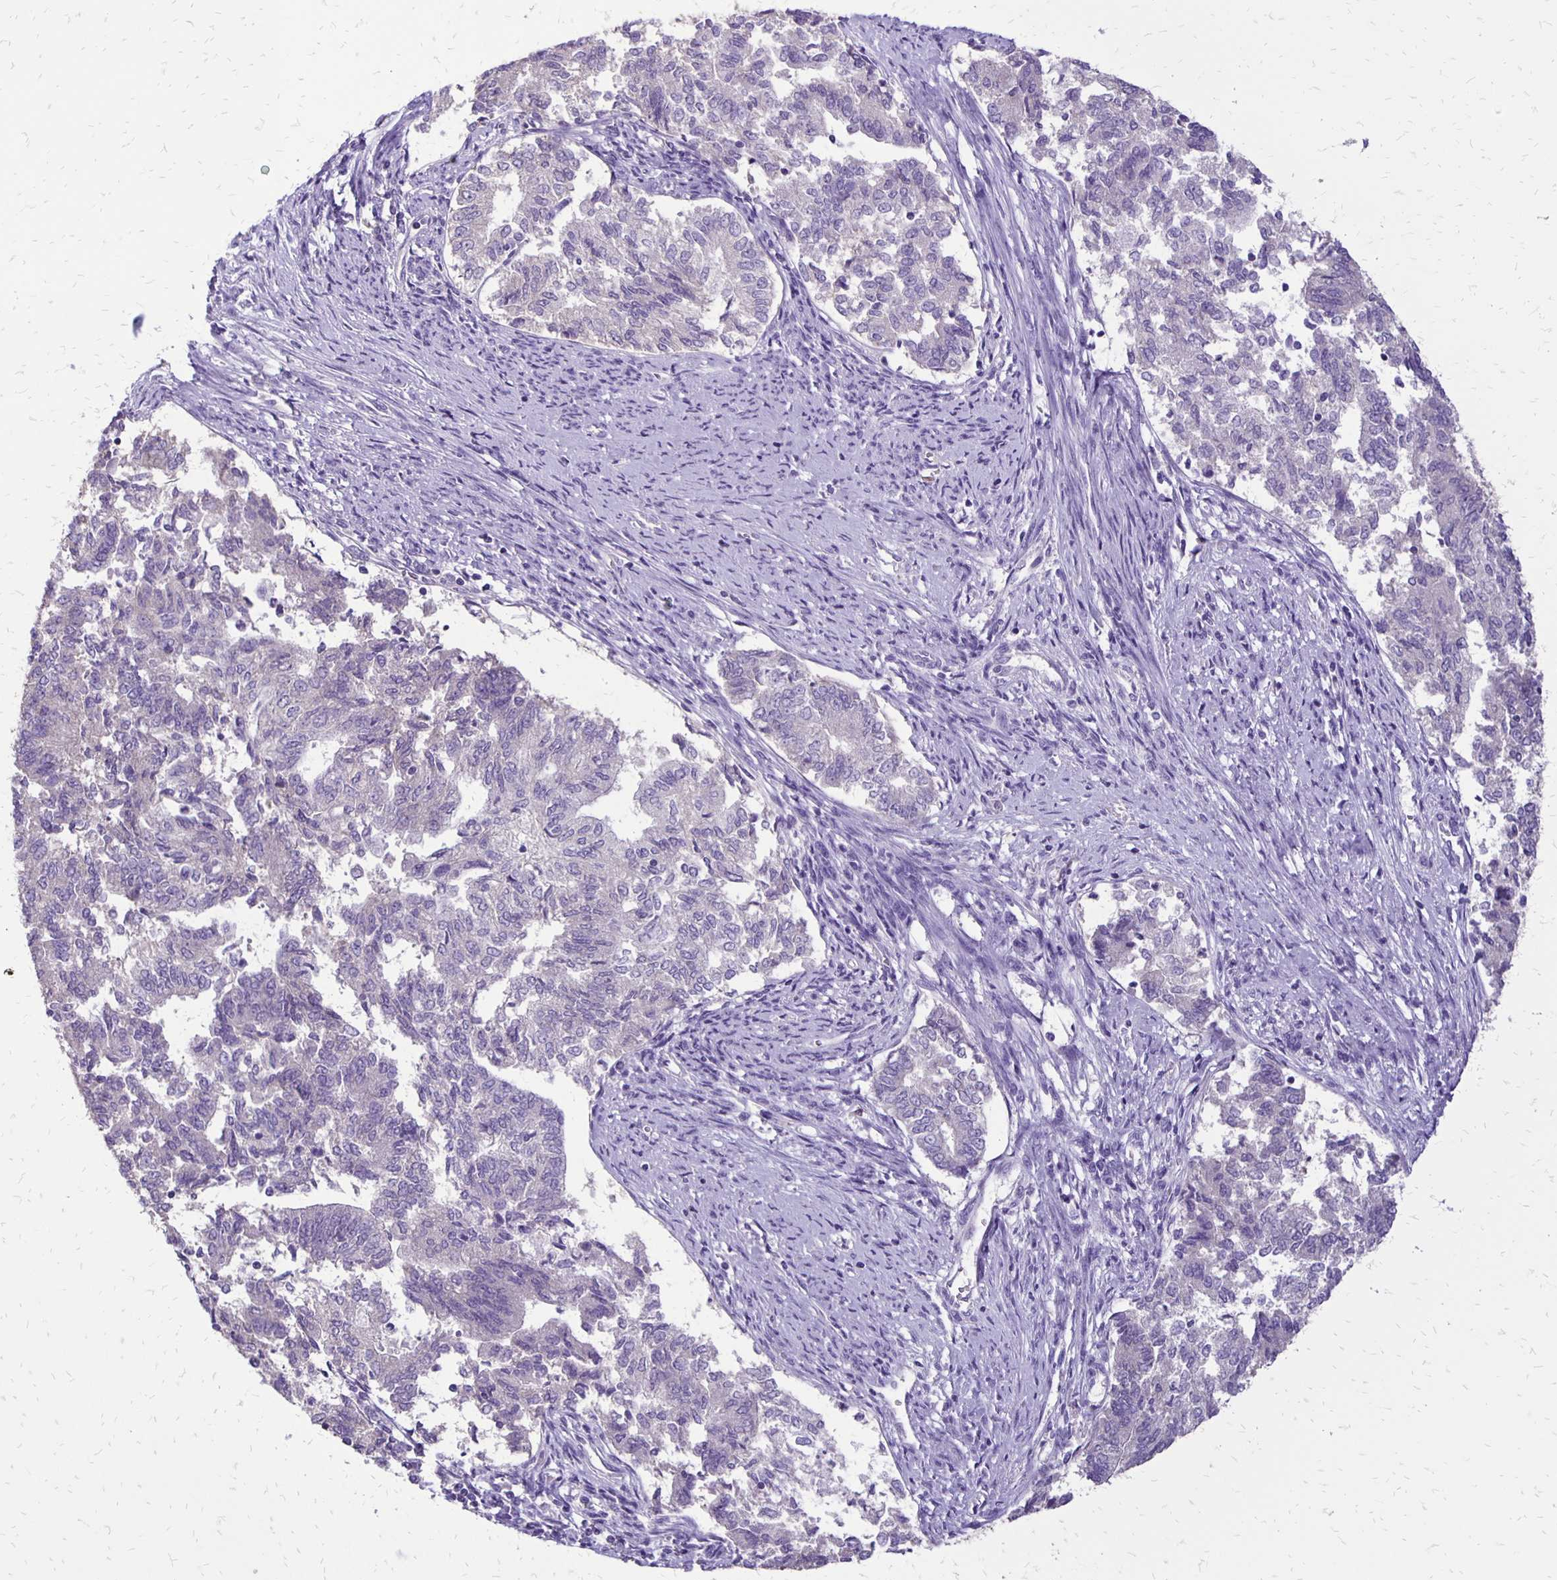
{"staining": {"intensity": "weak", "quantity": "<25%", "location": "cytoplasmic/membranous"}, "tissue": "endometrial cancer", "cell_type": "Tumor cells", "image_type": "cancer", "snomed": [{"axis": "morphology", "description": "Adenocarcinoma, NOS"}, {"axis": "topography", "description": "Endometrium"}], "caption": "IHC of human adenocarcinoma (endometrial) demonstrates no expression in tumor cells. (Stains: DAB (3,3'-diaminobenzidine) immunohistochemistry with hematoxylin counter stain, Microscopy: brightfield microscopy at high magnification).", "gene": "ANKRD45", "patient": {"sex": "female", "age": 65}}